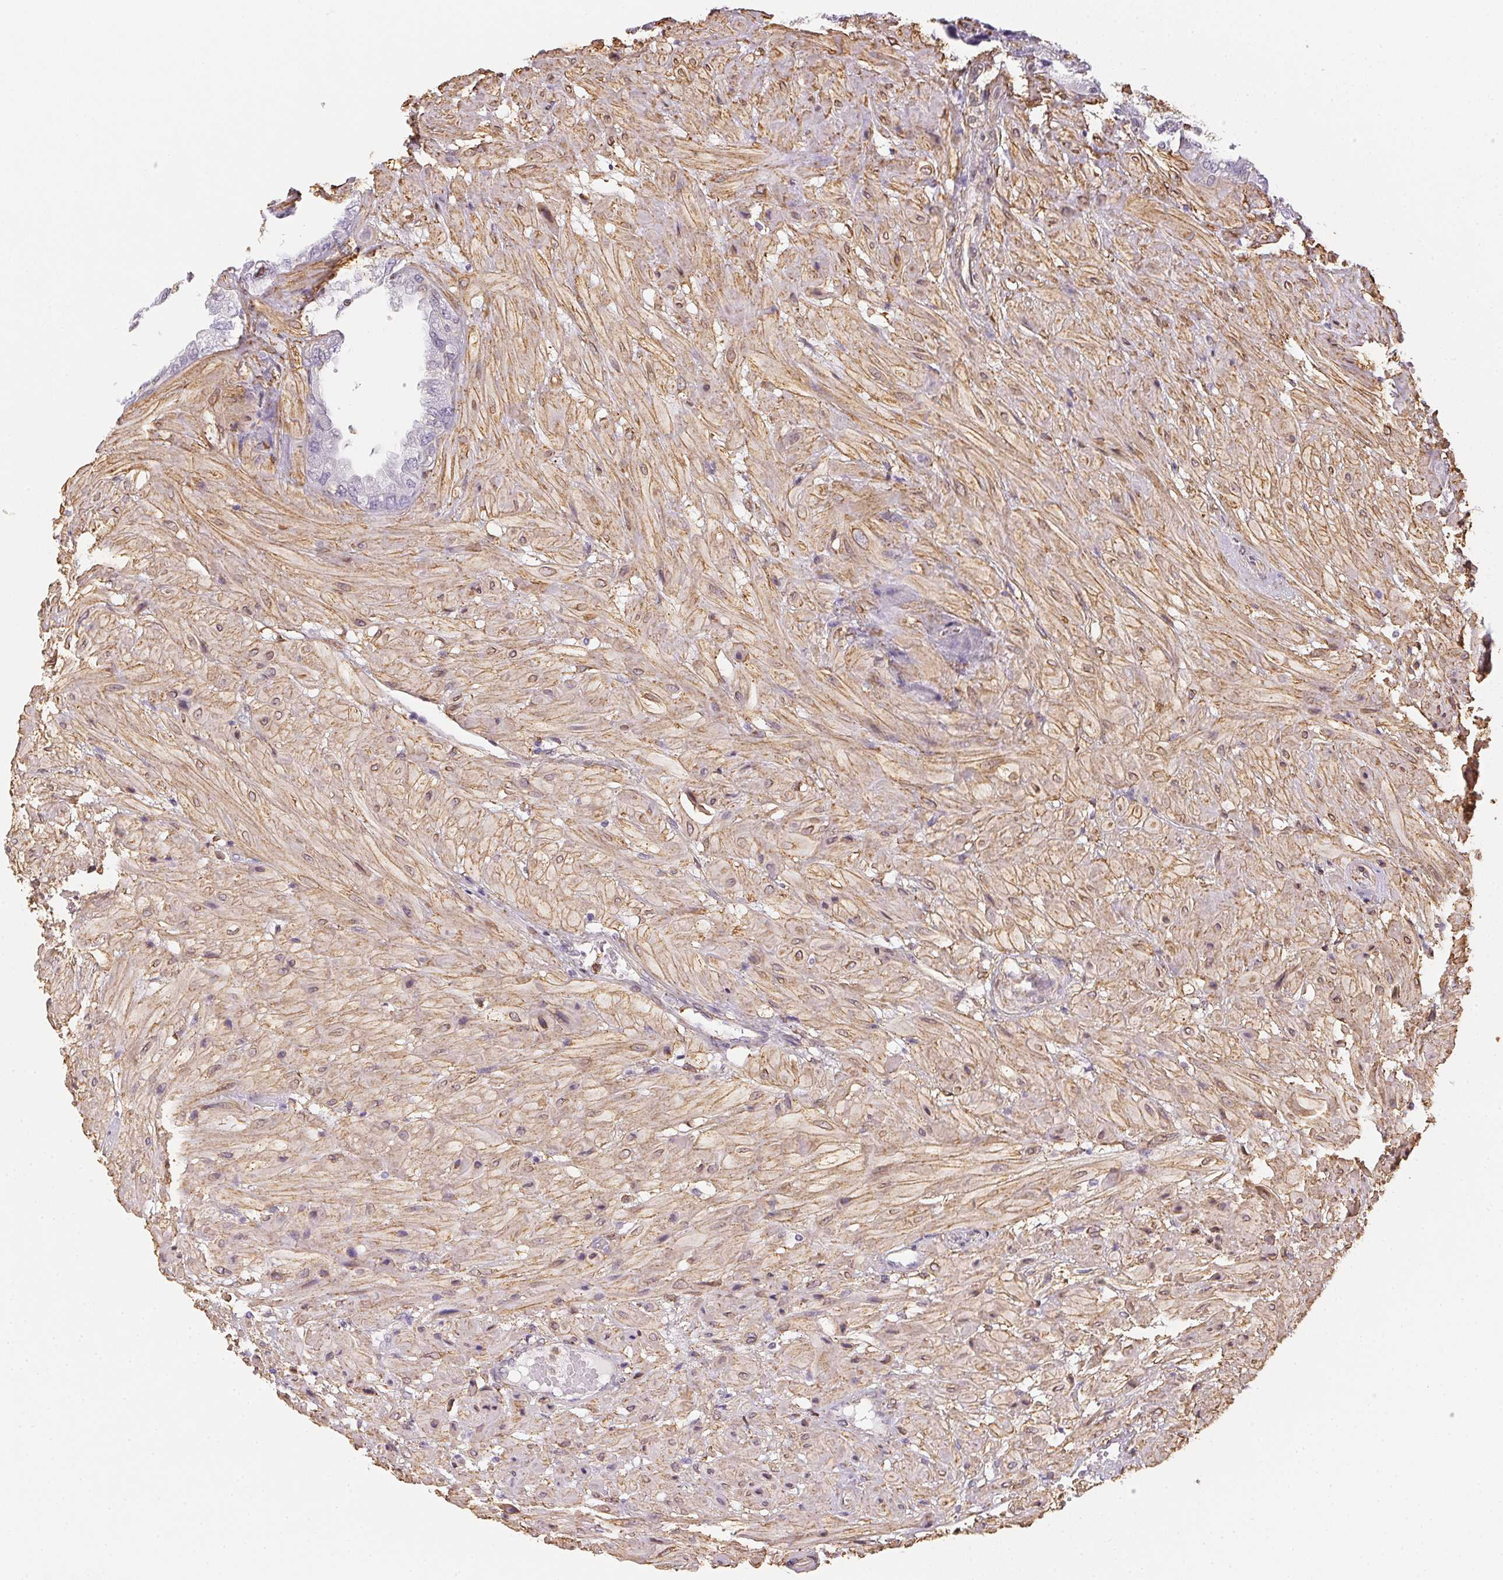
{"staining": {"intensity": "negative", "quantity": "none", "location": "none"}, "tissue": "seminal vesicle", "cell_type": "Glandular cells", "image_type": "normal", "snomed": [{"axis": "morphology", "description": "Normal tissue, NOS"}, {"axis": "topography", "description": "Seminal veicle"}], "caption": "High magnification brightfield microscopy of benign seminal vesicle stained with DAB (3,3'-diaminobenzidine) (brown) and counterstained with hematoxylin (blue): glandular cells show no significant expression.", "gene": "RSBN1", "patient": {"sex": "male", "age": 55}}